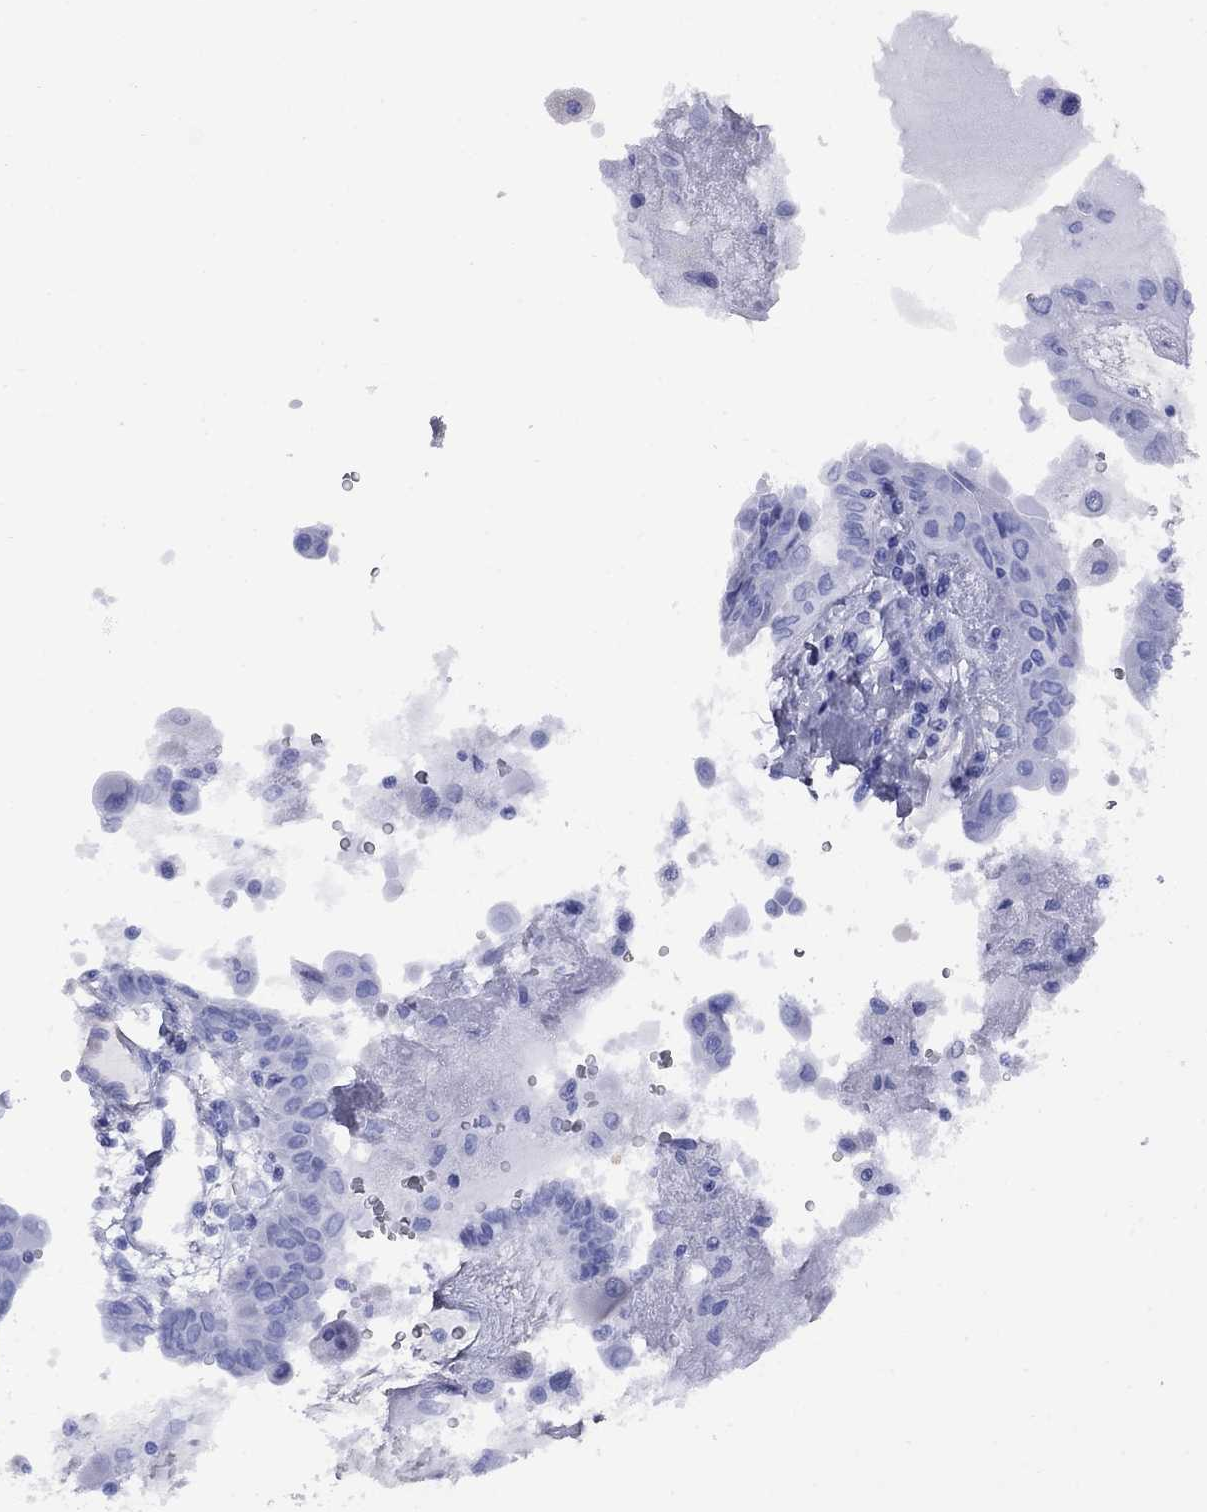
{"staining": {"intensity": "negative", "quantity": "none", "location": "none"}, "tissue": "thyroid cancer", "cell_type": "Tumor cells", "image_type": "cancer", "snomed": [{"axis": "morphology", "description": "Papillary adenocarcinoma, NOS"}, {"axis": "topography", "description": "Thyroid gland"}], "caption": "Histopathology image shows no significant protein expression in tumor cells of papillary adenocarcinoma (thyroid).", "gene": "APOA2", "patient": {"sex": "female", "age": 37}}